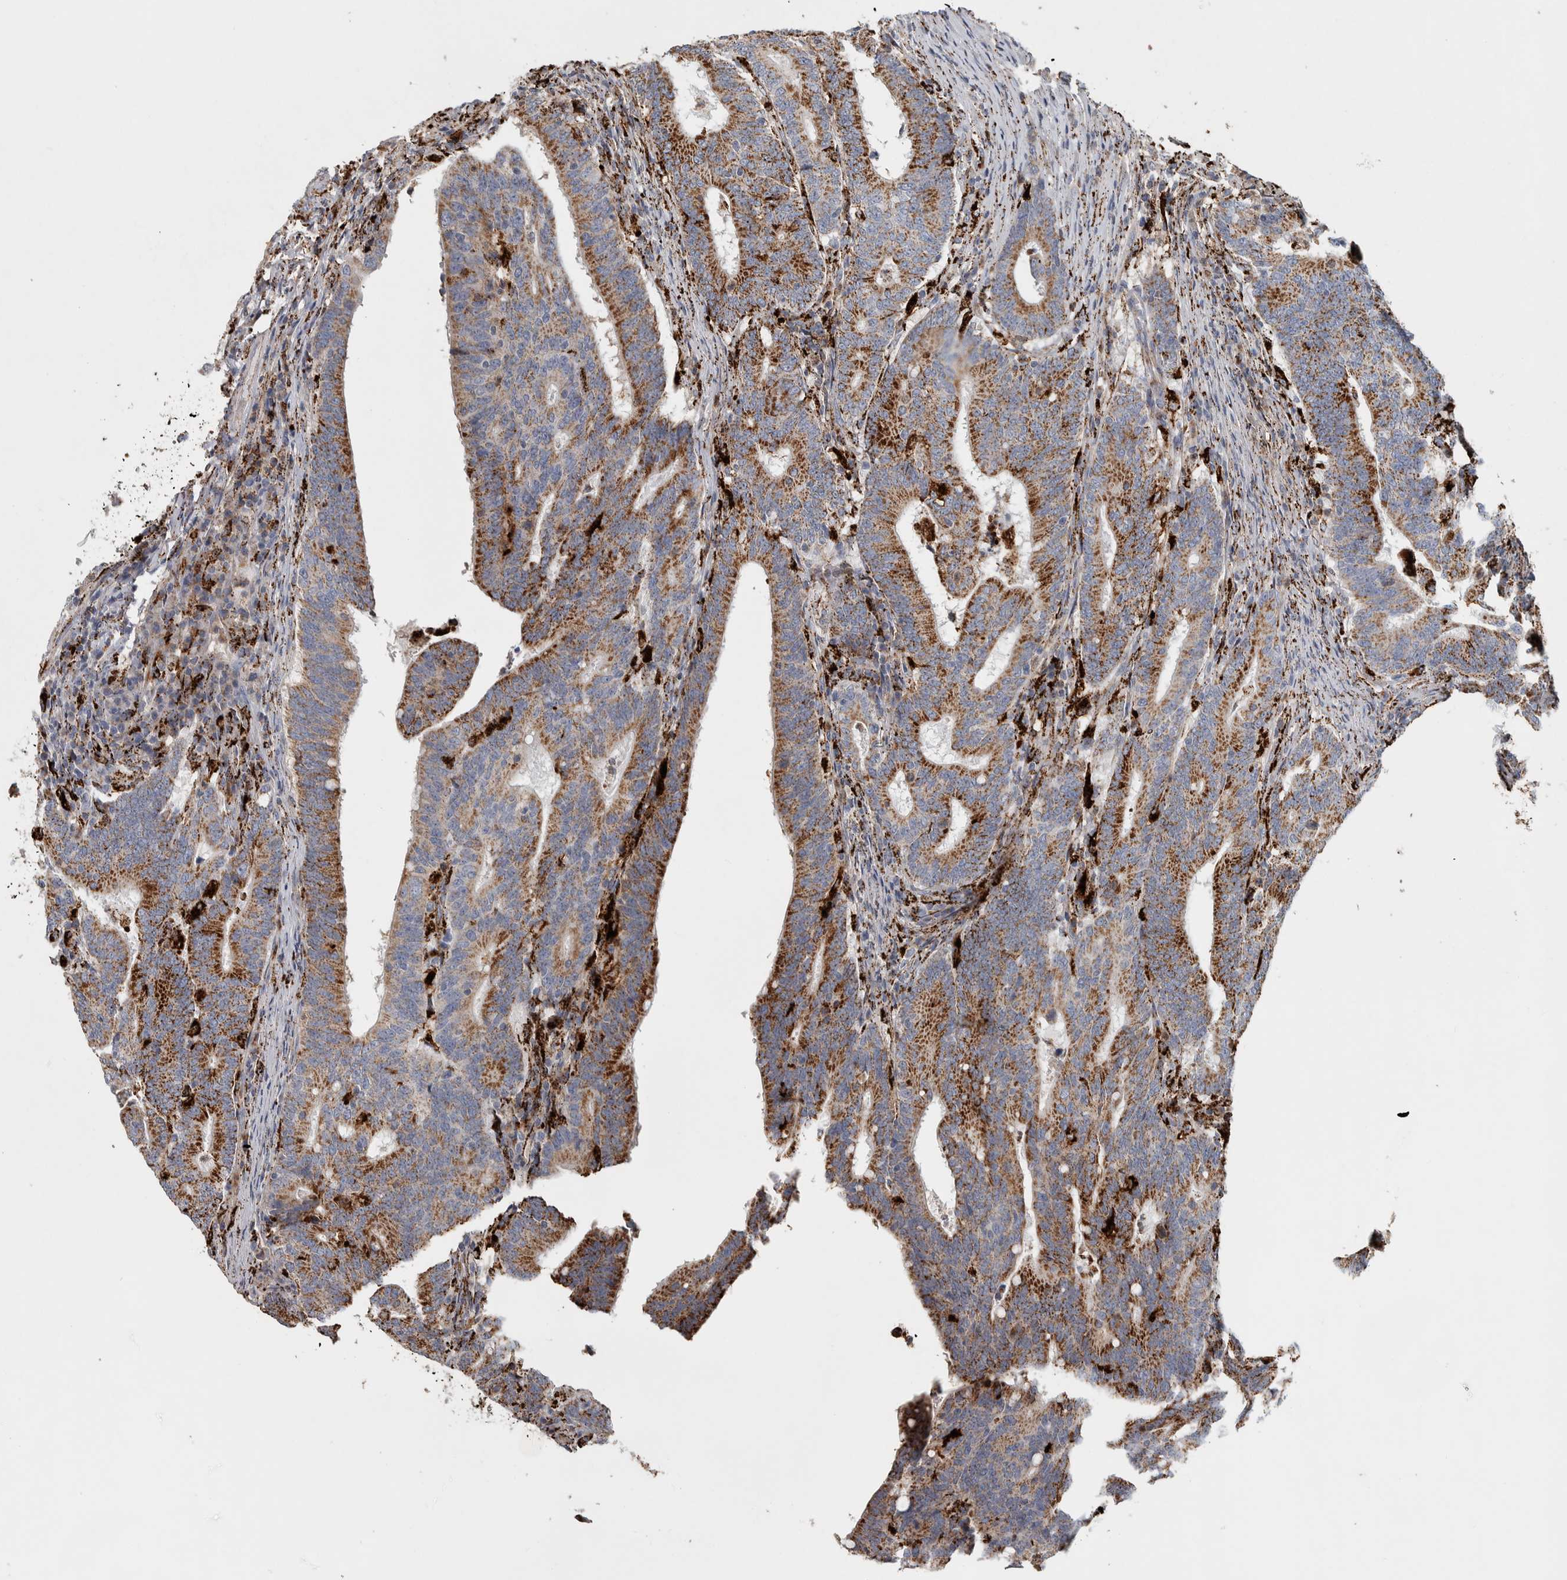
{"staining": {"intensity": "strong", "quantity": ">75%", "location": "cytoplasmic/membranous"}, "tissue": "colorectal cancer", "cell_type": "Tumor cells", "image_type": "cancer", "snomed": [{"axis": "morphology", "description": "Adenocarcinoma, NOS"}, {"axis": "topography", "description": "Colon"}], "caption": "Colorectal cancer (adenocarcinoma) stained with a brown dye shows strong cytoplasmic/membranous positive positivity in about >75% of tumor cells.", "gene": "FAM78A", "patient": {"sex": "female", "age": 66}}